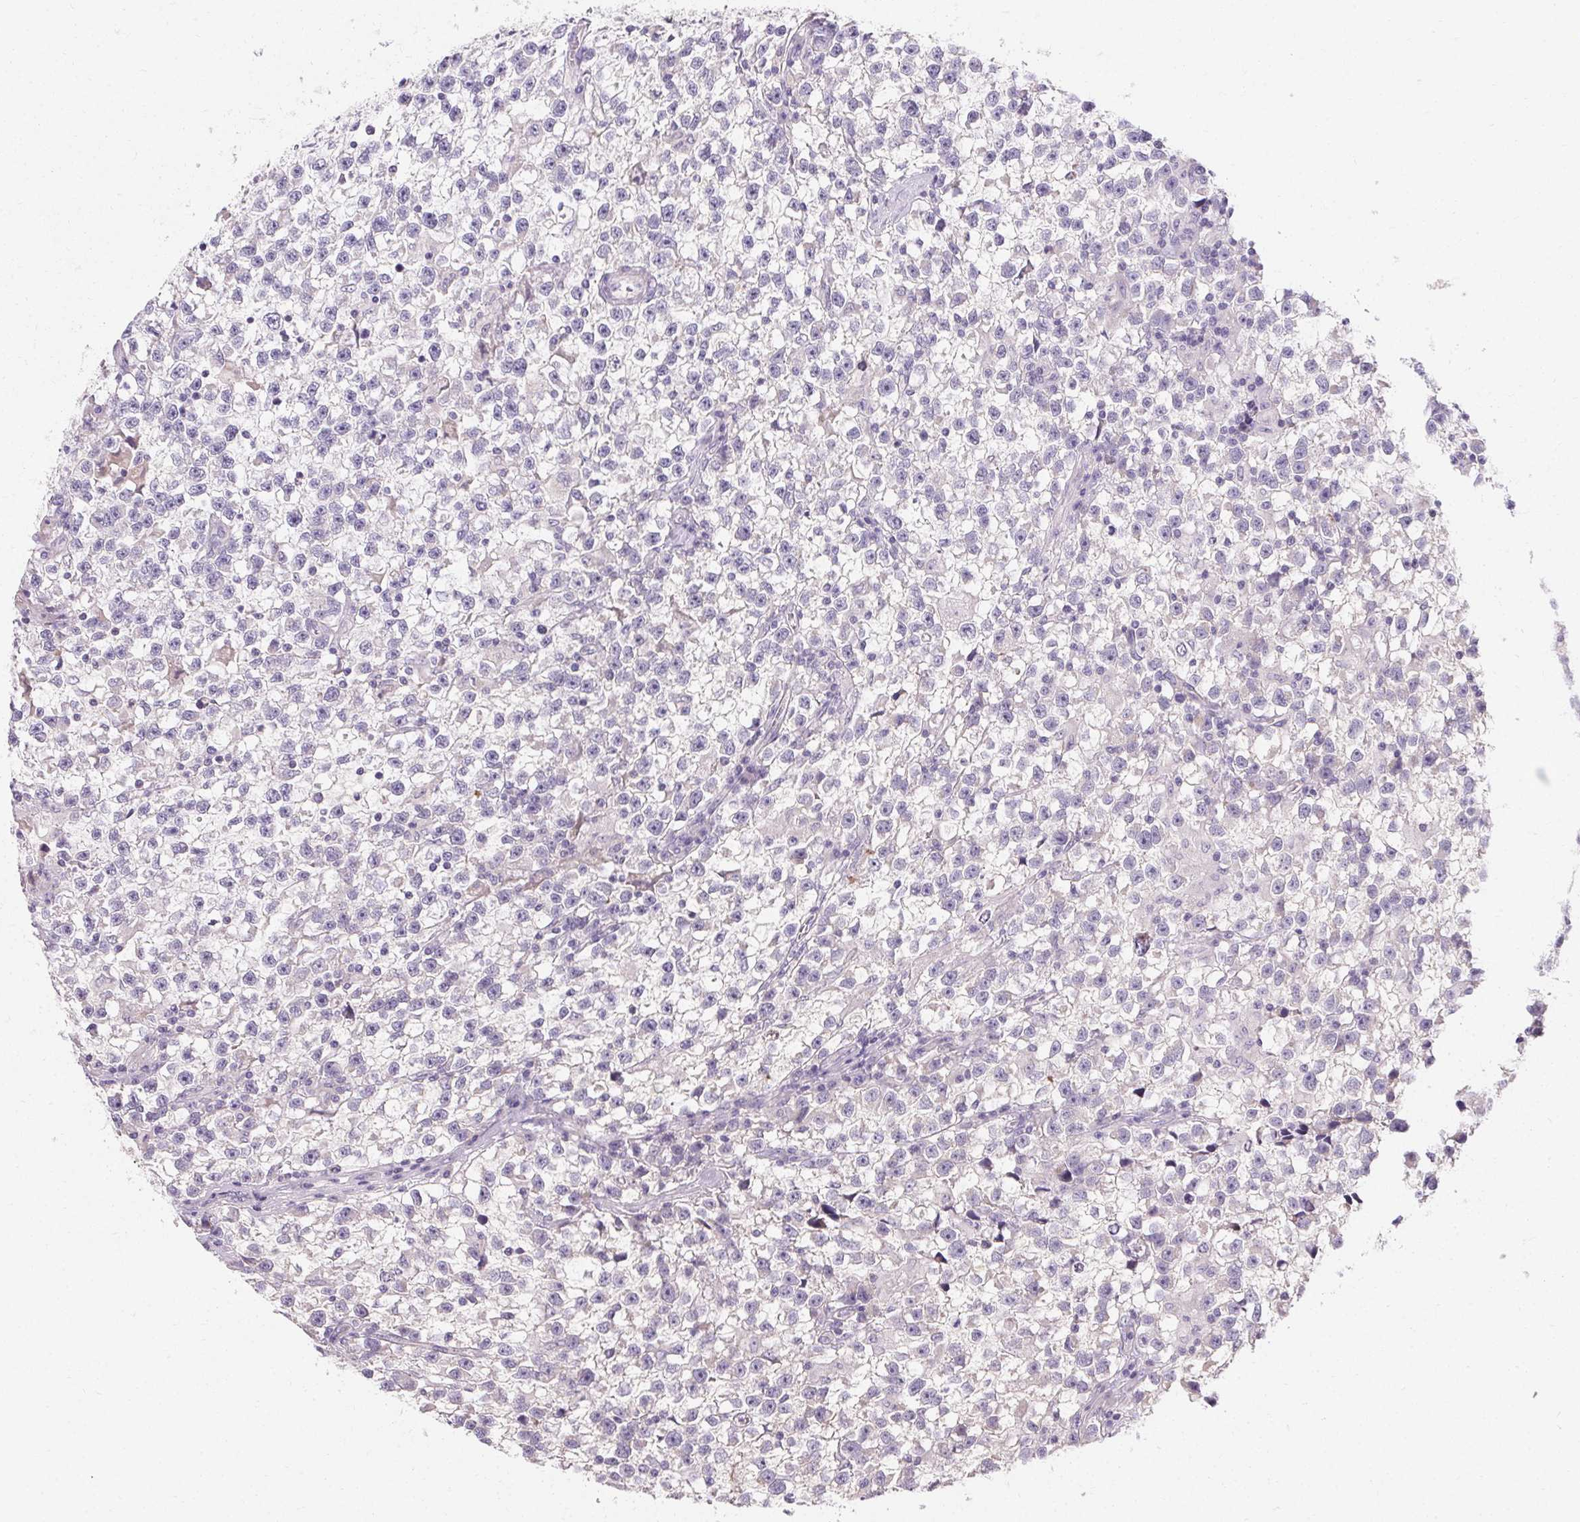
{"staining": {"intensity": "negative", "quantity": "none", "location": "none"}, "tissue": "testis cancer", "cell_type": "Tumor cells", "image_type": "cancer", "snomed": [{"axis": "morphology", "description": "Seminoma, NOS"}, {"axis": "topography", "description": "Testis"}], "caption": "A histopathology image of human seminoma (testis) is negative for staining in tumor cells.", "gene": "TRIP13", "patient": {"sex": "male", "age": 31}}